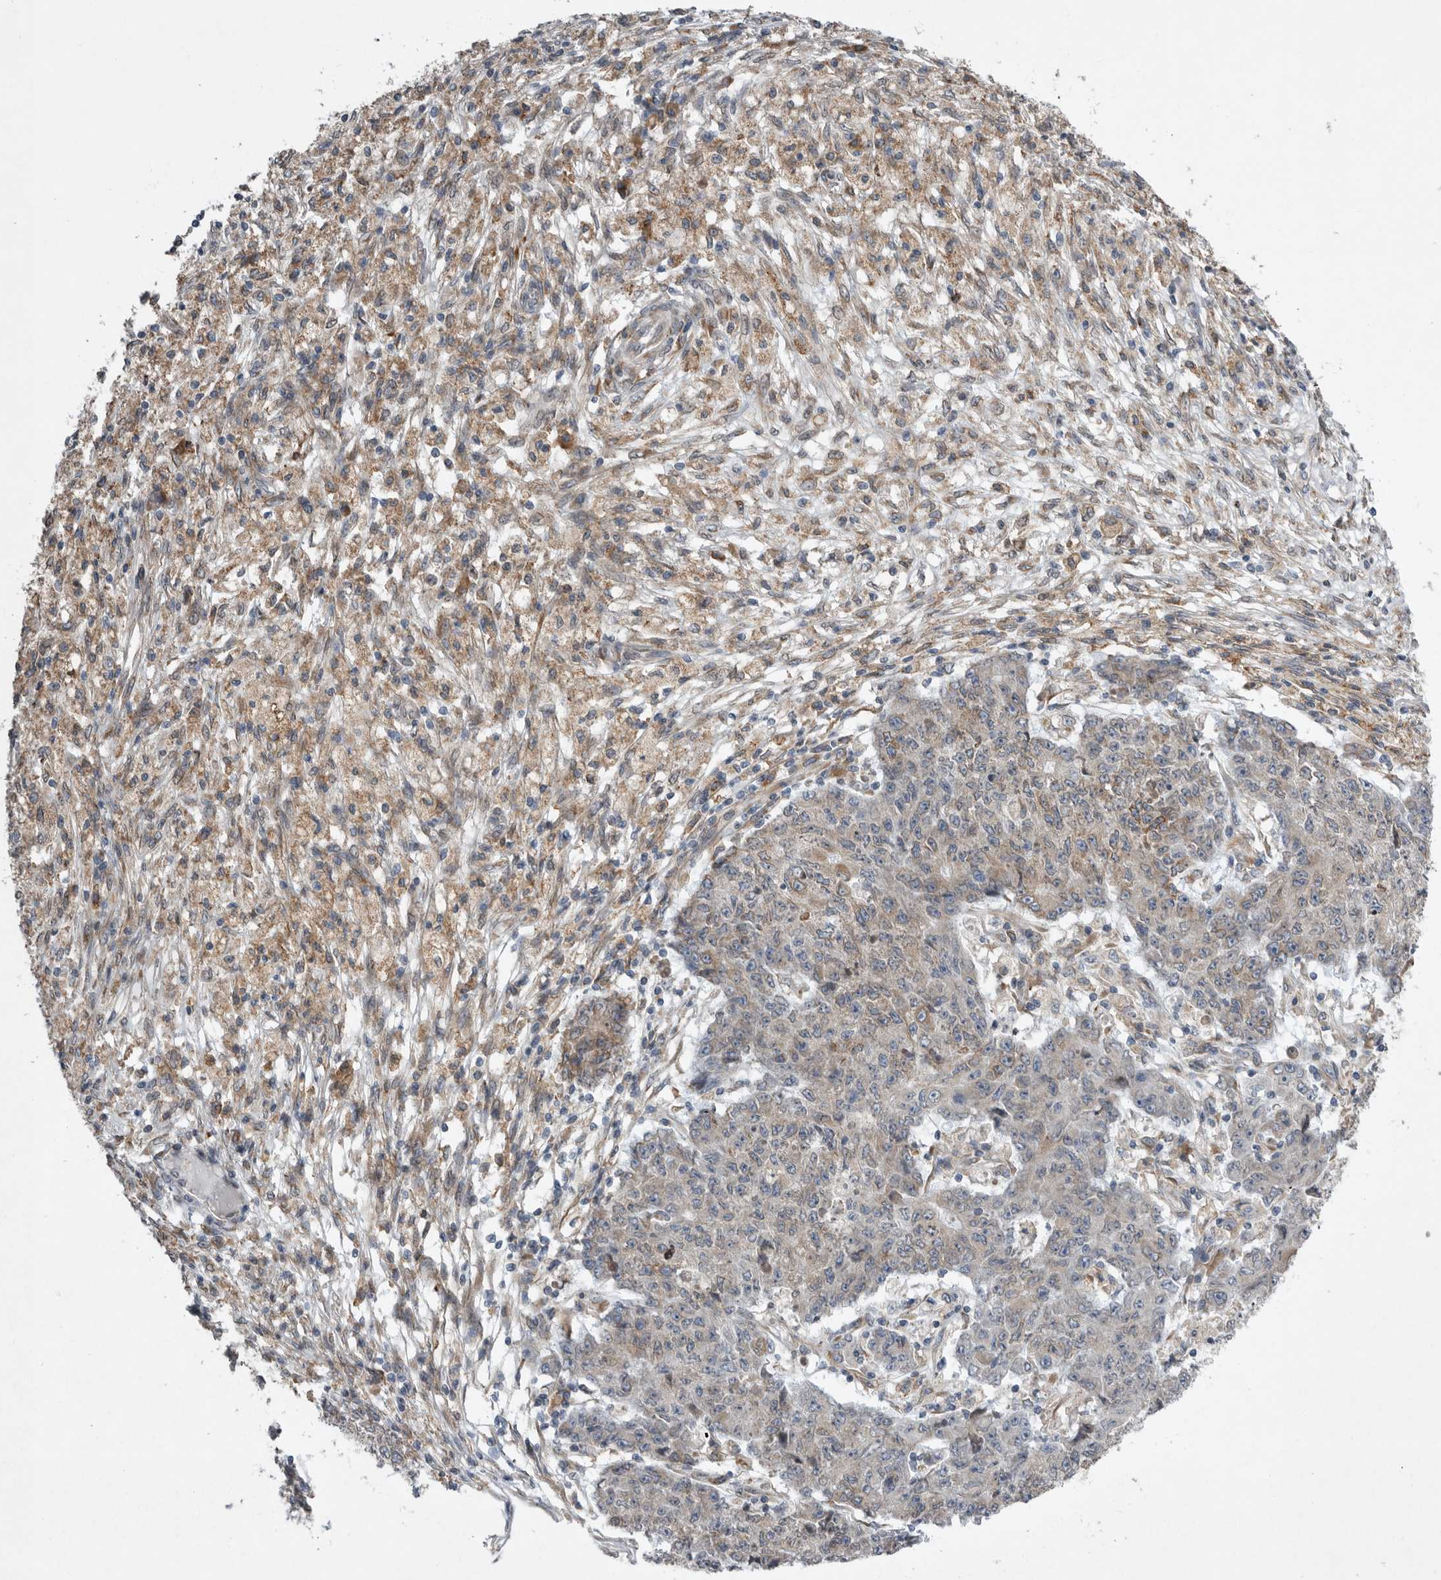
{"staining": {"intensity": "weak", "quantity": "25%-75%", "location": "cytoplasmic/membranous"}, "tissue": "ovarian cancer", "cell_type": "Tumor cells", "image_type": "cancer", "snomed": [{"axis": "morphology", "description": "Carcinoma, endometroid"}, {"axis": "topography", "description": "Ovary"}], "caption": "DAB immunohistochemical staining of human ovarian cancer (endometroid carcinoma) displays weak cytoplasmic/membranous protein staining in about 25%-75% of tumor cells.", "gene": "GANAB", "patient": {"sex": "female", "age": 42}}